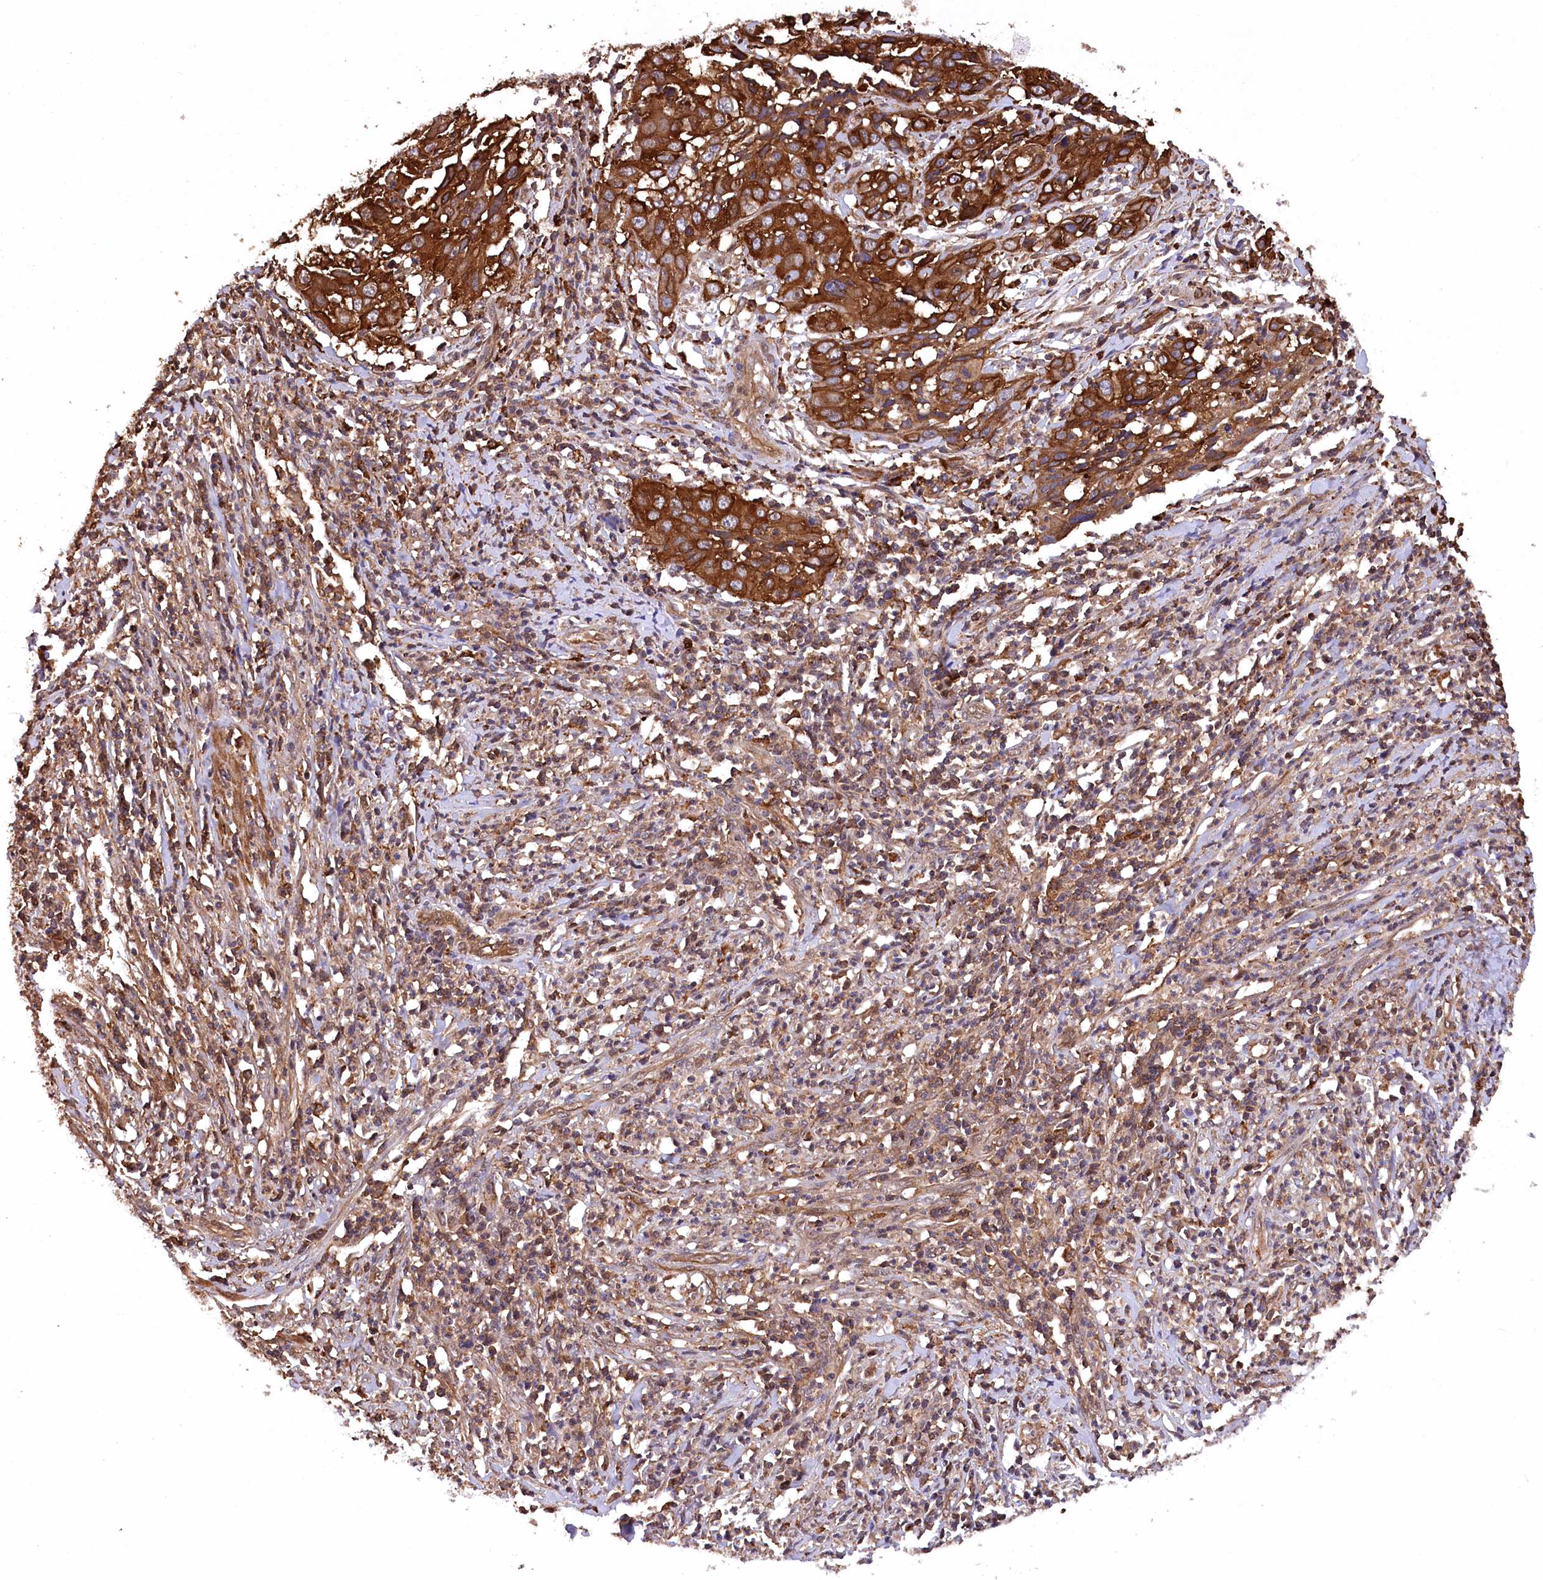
{"staining": {"intensity": "strong", "quantity": ">75%", "location": "cytoplasmic/membranous"}, "tissue": "cervical cancer", "cell_type": "Tumor cells", "image_type": "cancer", "snomed": [{"axis": "morphology", "description": "Squamous cell carcinoma, NOS"}, {"axis": "topography", "description": "Cervix"}], "caption": "Strong cytoplasmic/membranous staining for a protein is present in approximately >75% of tumor cells of cervical cancer (squamous cell carcinoma) using immunohistochemistry (IHC).", "gene": "DPP3", "patient": {"sex": "female", "age": 32}}